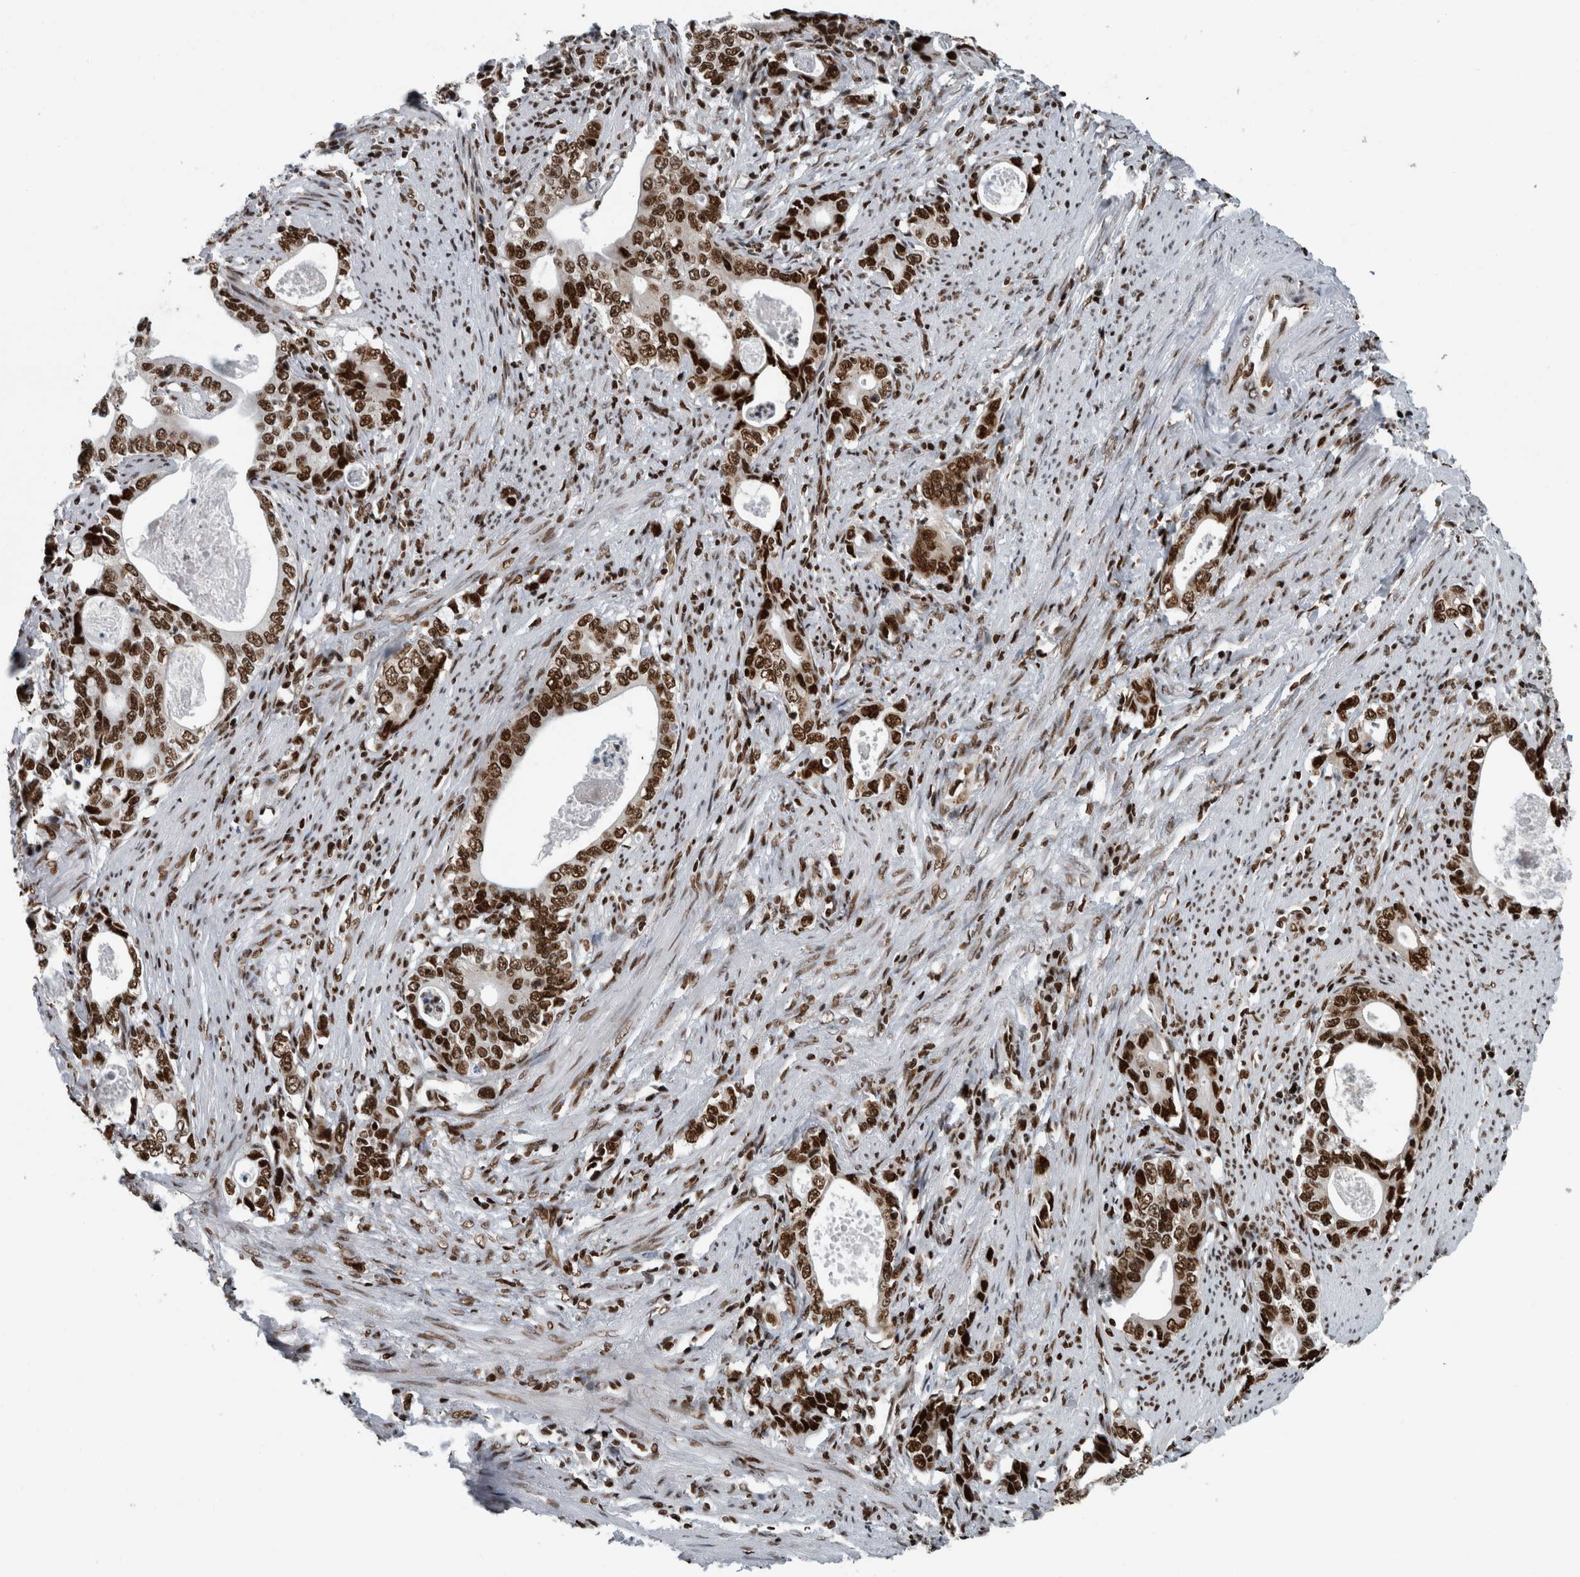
{"staining": {"intensity": "strong", "quantity": ">75%", "location": "nuclear"}, "tissue": "stomach cancer", "cell_type": "Tumor cells", "image_type": "cancer", "snomed": [{"axis": "morphology", "description": "Adenocarcinoma, NOS"}, {"axis": "topography", "description": "Stomach, lower"}], "caption": "This image reveals immunohistochemistry (IHC) staining of stomach cancer (adenocarcinoma), with high strong nuclear positivity in about >75% of tumor cells.", "gene": "DNMT3A", "patient": {"sex": "female", "age": 72}}